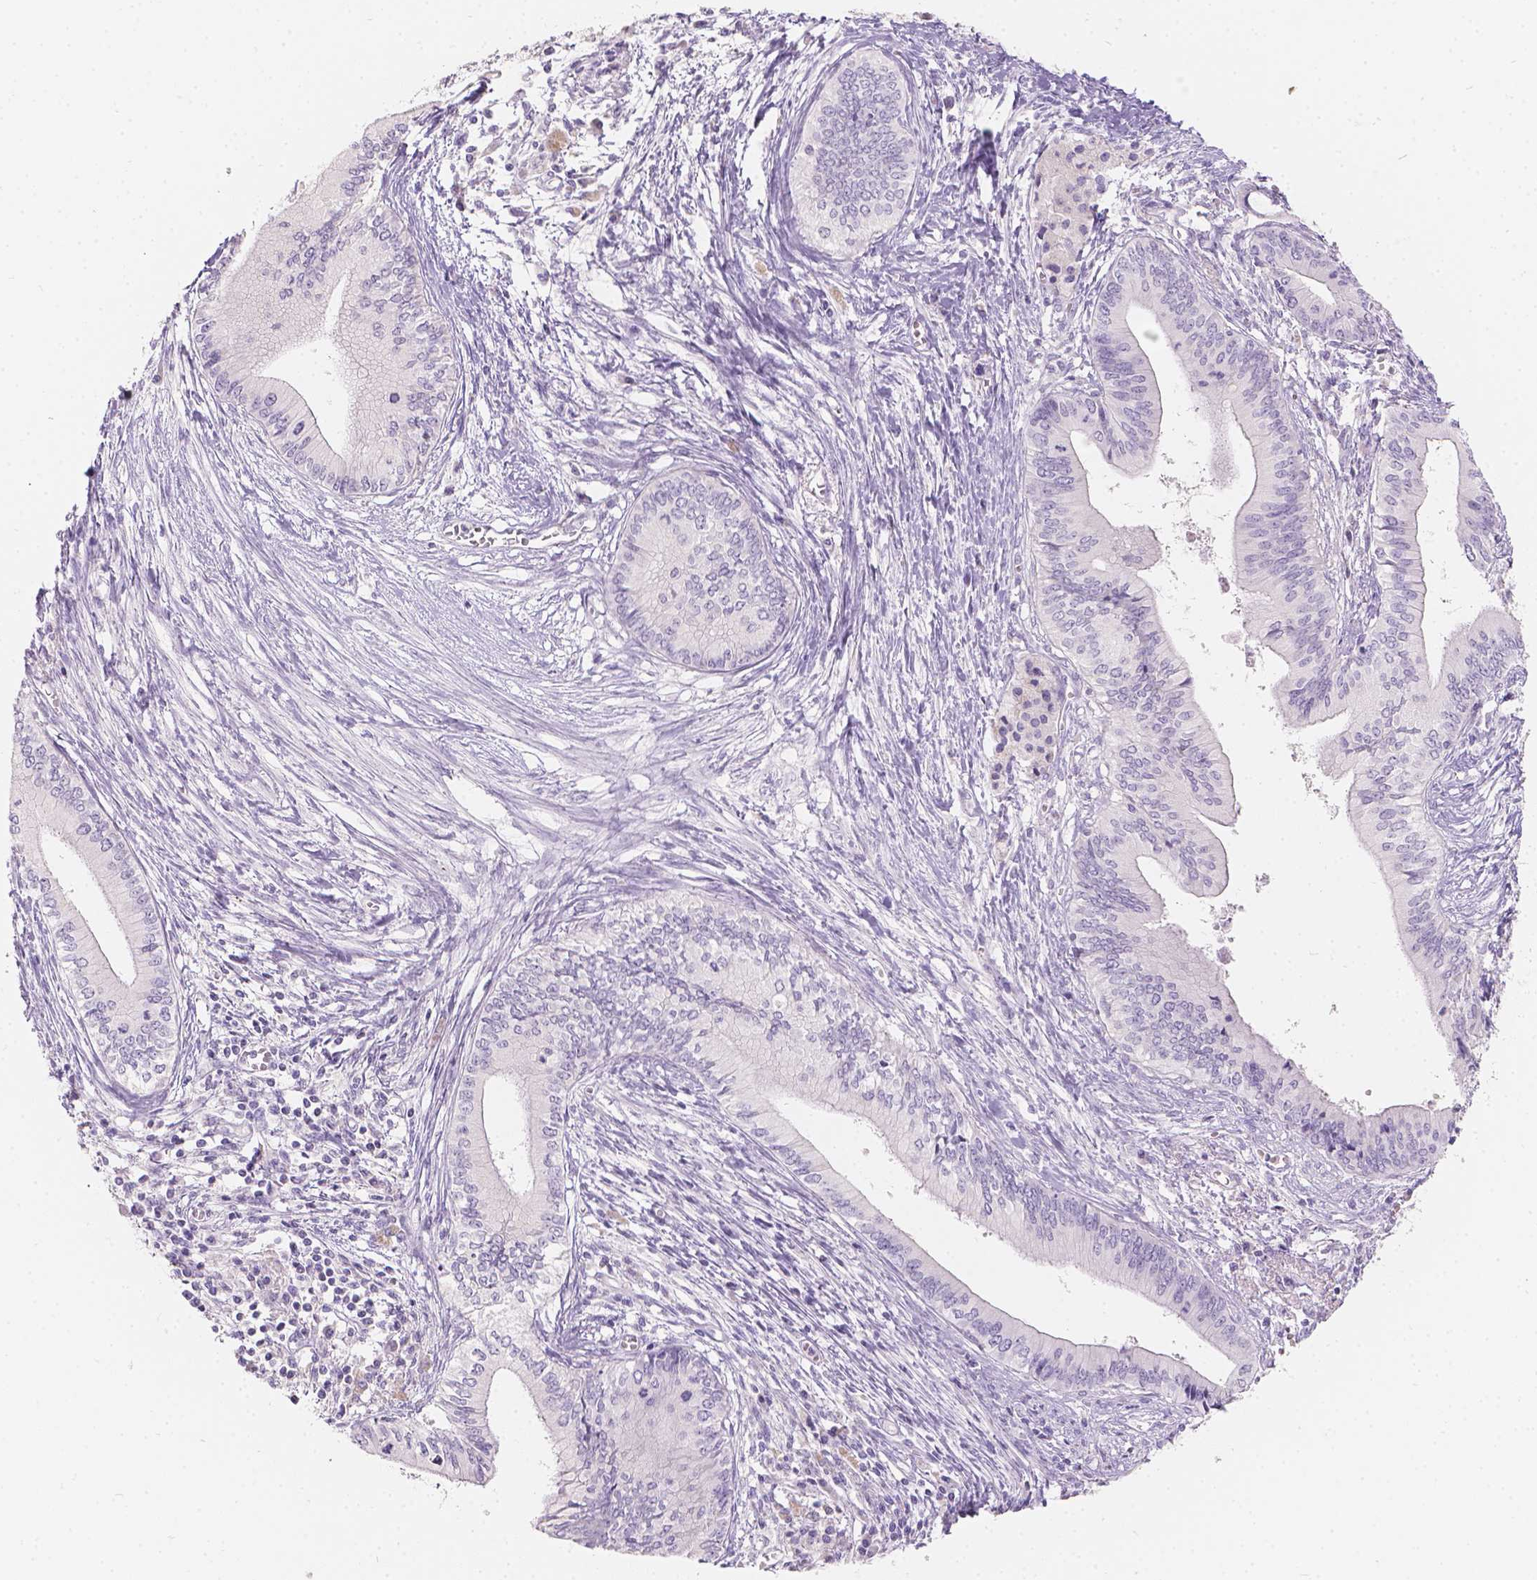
{"staining": {"intensity": "negative", "quantity": "none", "location": "none"}, "tissue": "pancreatic cancer", "cell_type": "Tumor cells", "image_type": "cancer", "snomed": [{"axis": "morphology", "description": "Adenocarcinoma, NOS"}, {"axis": "topography", "description": "Pancreas"}], "caption": "This is an immunohistochemistry micrograph of adenocarcinoma (pancreatic). There is no expression in tumor cells.", "gene": "HTN3", "patient": {"sex": "female", "age": 61}}